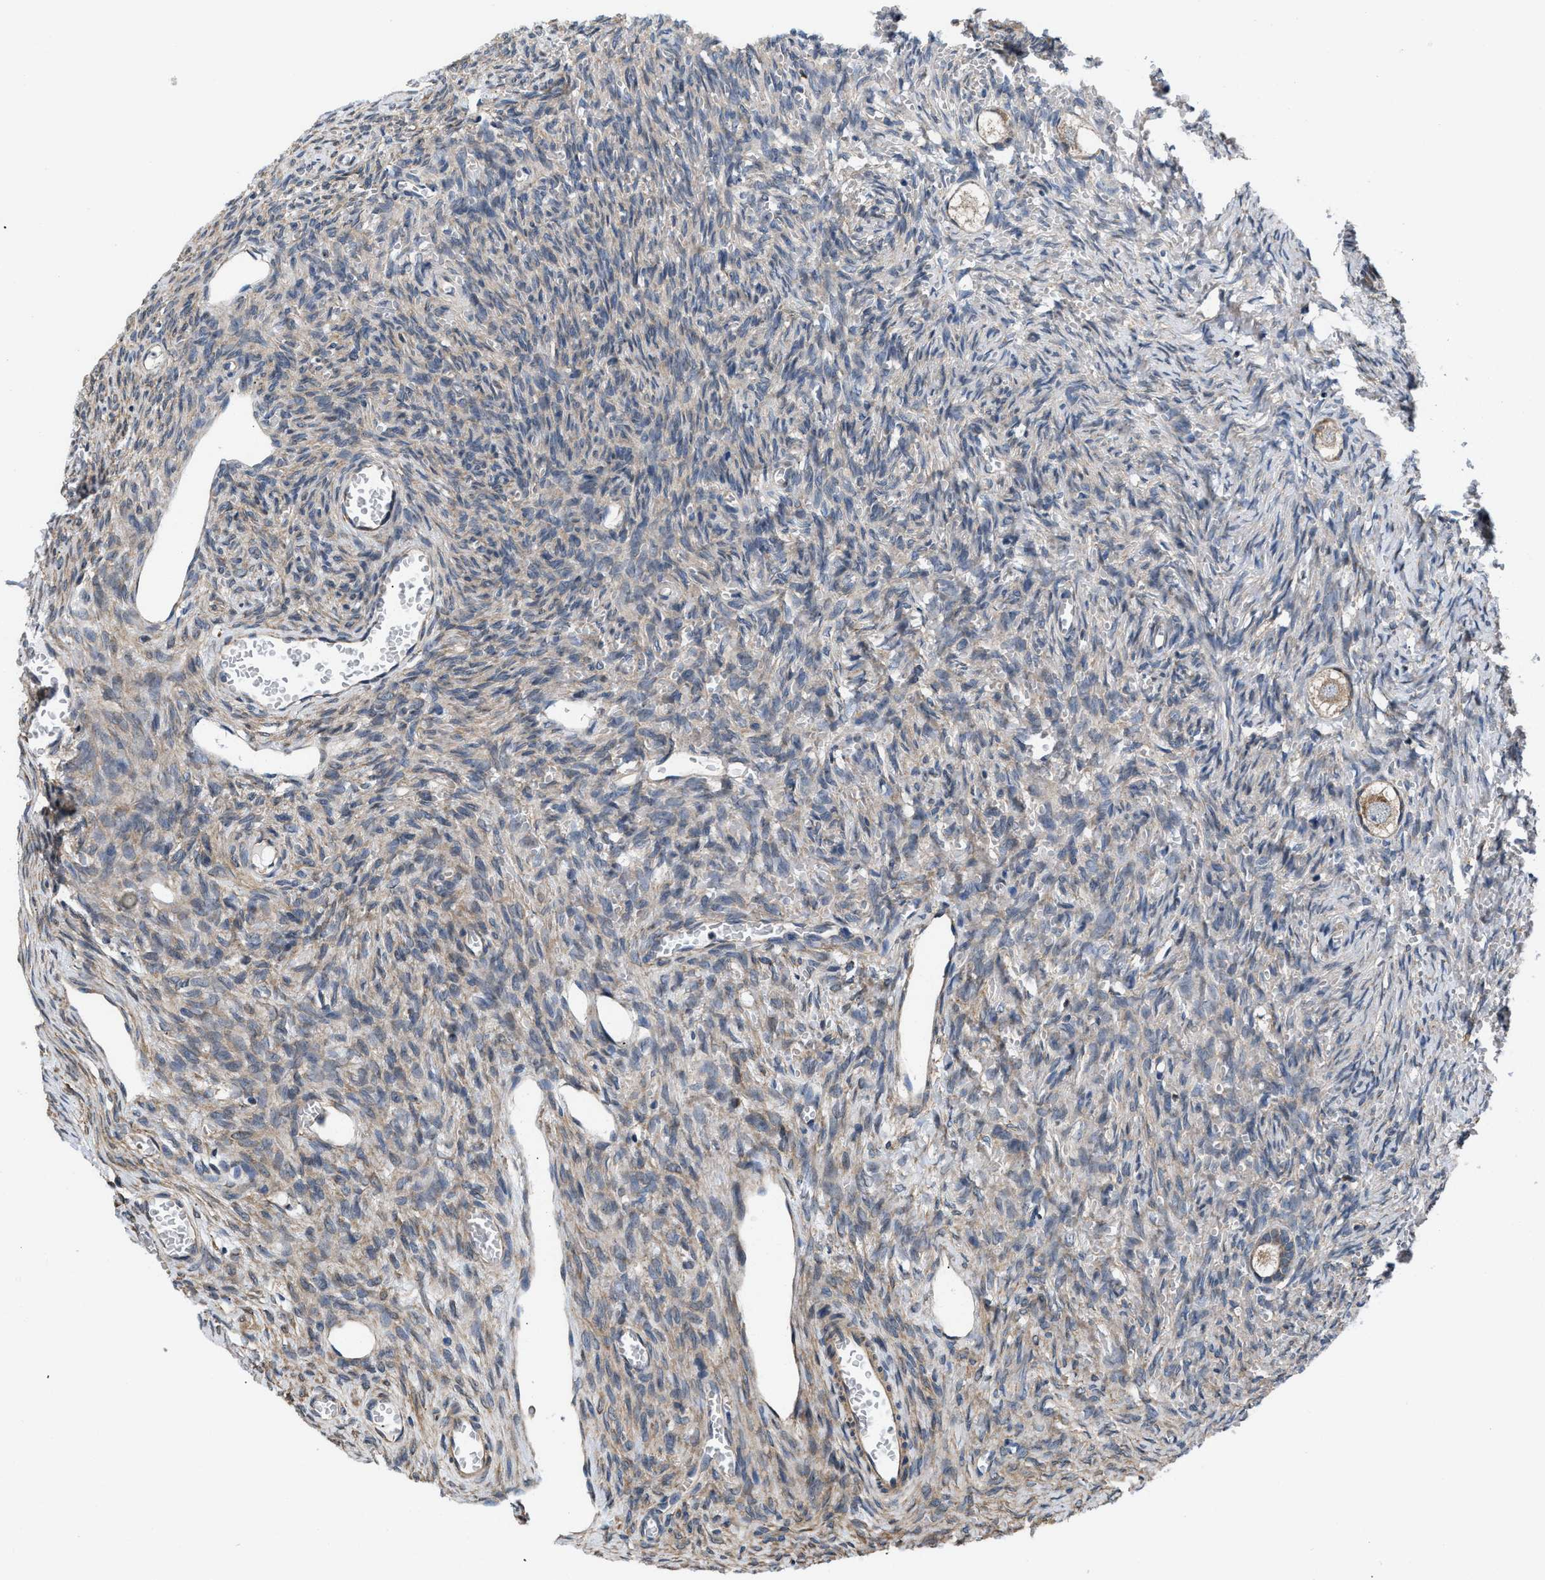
{"staining": {"intensity": "moderate", "quantity": ">75%", "location": "cytoplasmic/membranous"}, "tissue": "ovary", "cell_type": "Follicle cells", "image_type": "normal", "snomed": [{"axis": "morphology", "description": "Normal tissue, NOS"}, {"axis": "topography", "description": "Ovary"}], "caption": "Follicle cells show moderate cytoplasmic/membranous expression in approximately >75% of cells in unremarkable ovary.", "gene": "CEP128", "patient": {"sex": "female", "age": 27}}